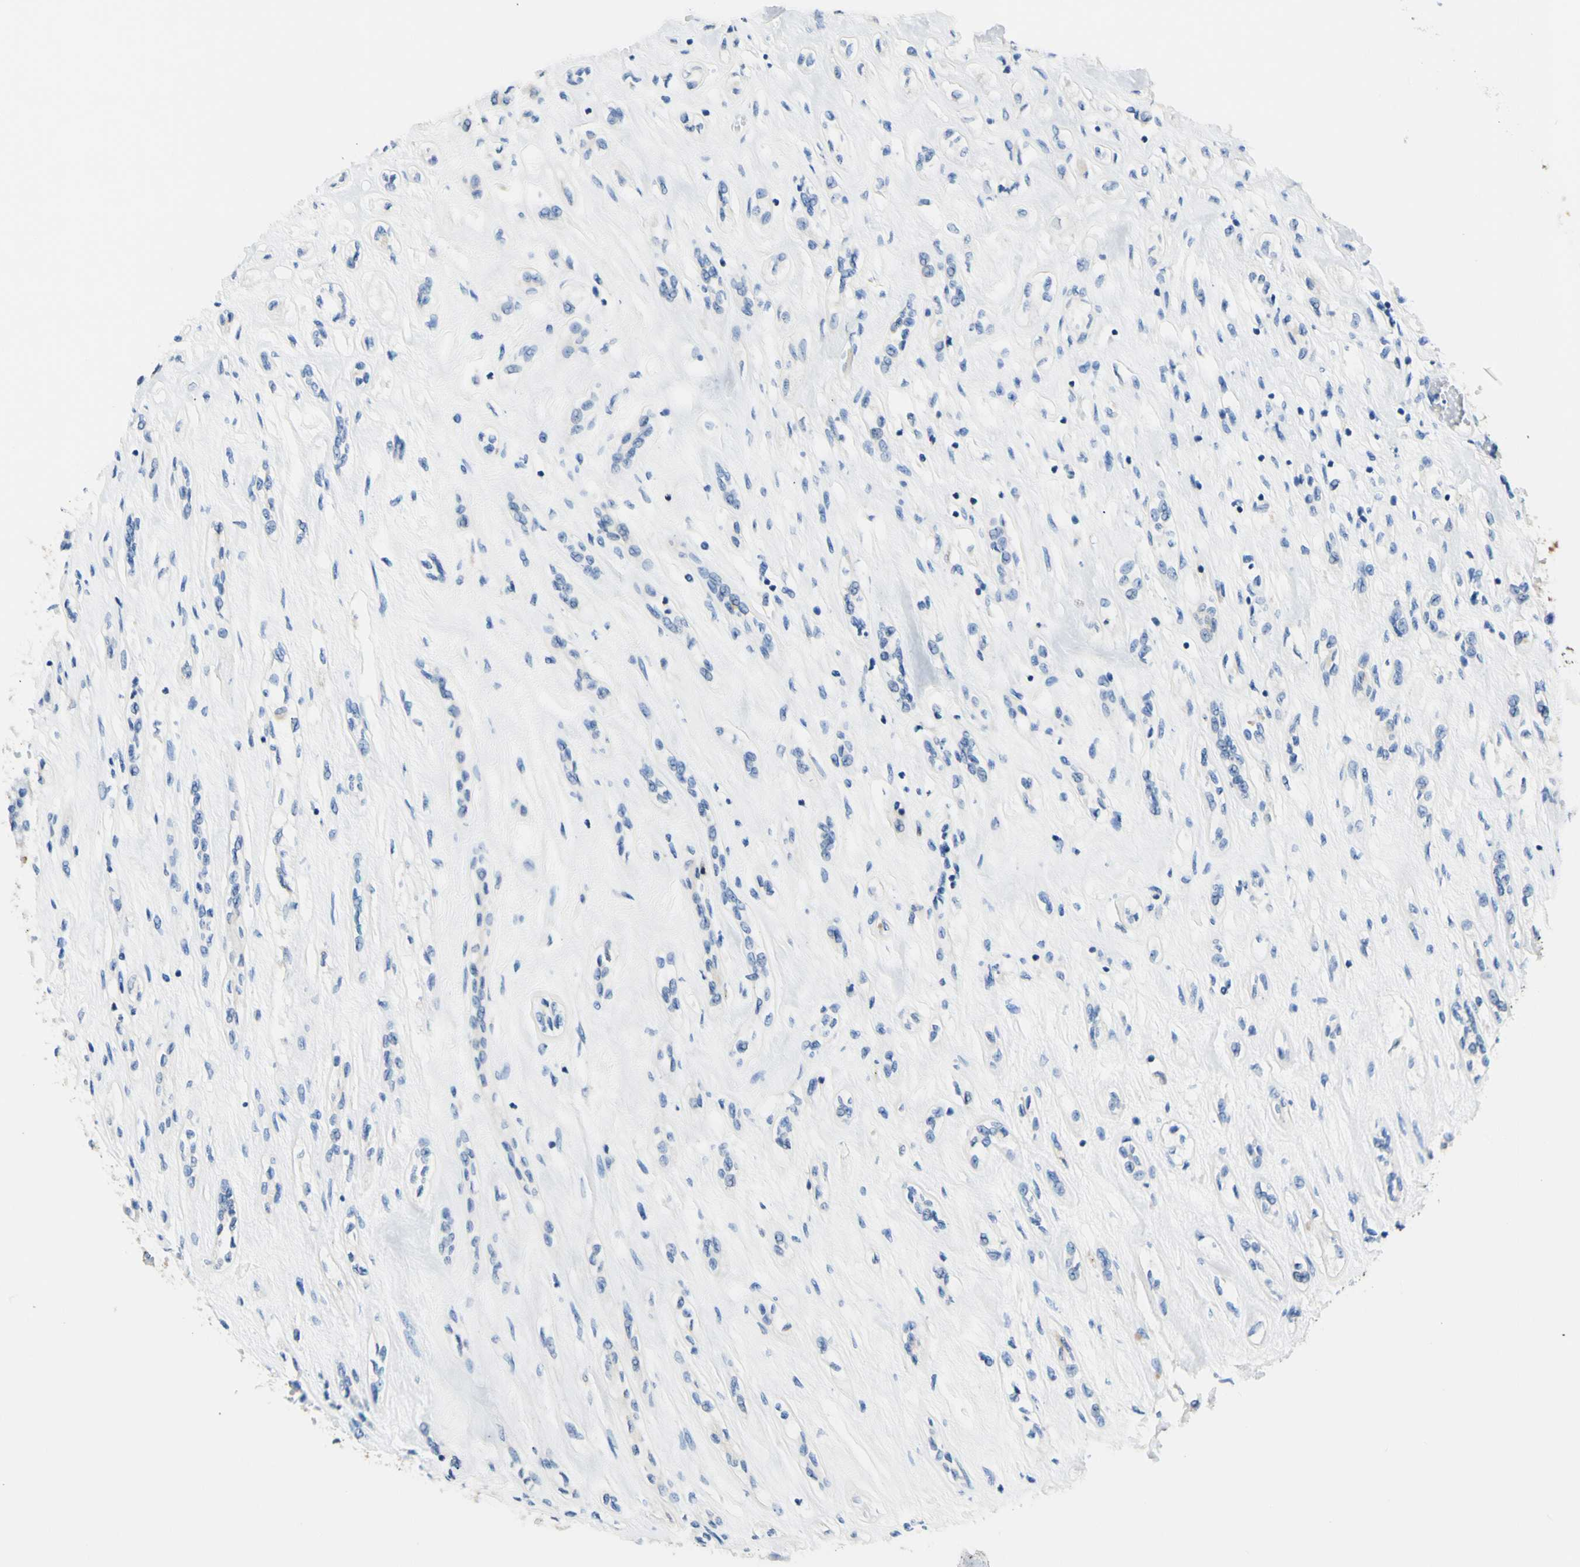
{"staining": {"intensity": "negative", "quantity": "none", "location": "none"}, "tissue": "renal cancer", "cell_type": "Tumor cells", "image_type": "cancer", "snomed": [{"axis": "morphology", "description": "Adenocarcinoma, NOS"}, {"axis": "topography", "description": "Kidney"}], "caption": "Immunohistochemistry (IHC) histopathology image of neoplastic tissue: human renal adenocarcinoma stained with DAB demonstrates no significant protein staining in tumor cells.", "gene": "HPCA", "patient": {"sex": "female", "age": 70}}